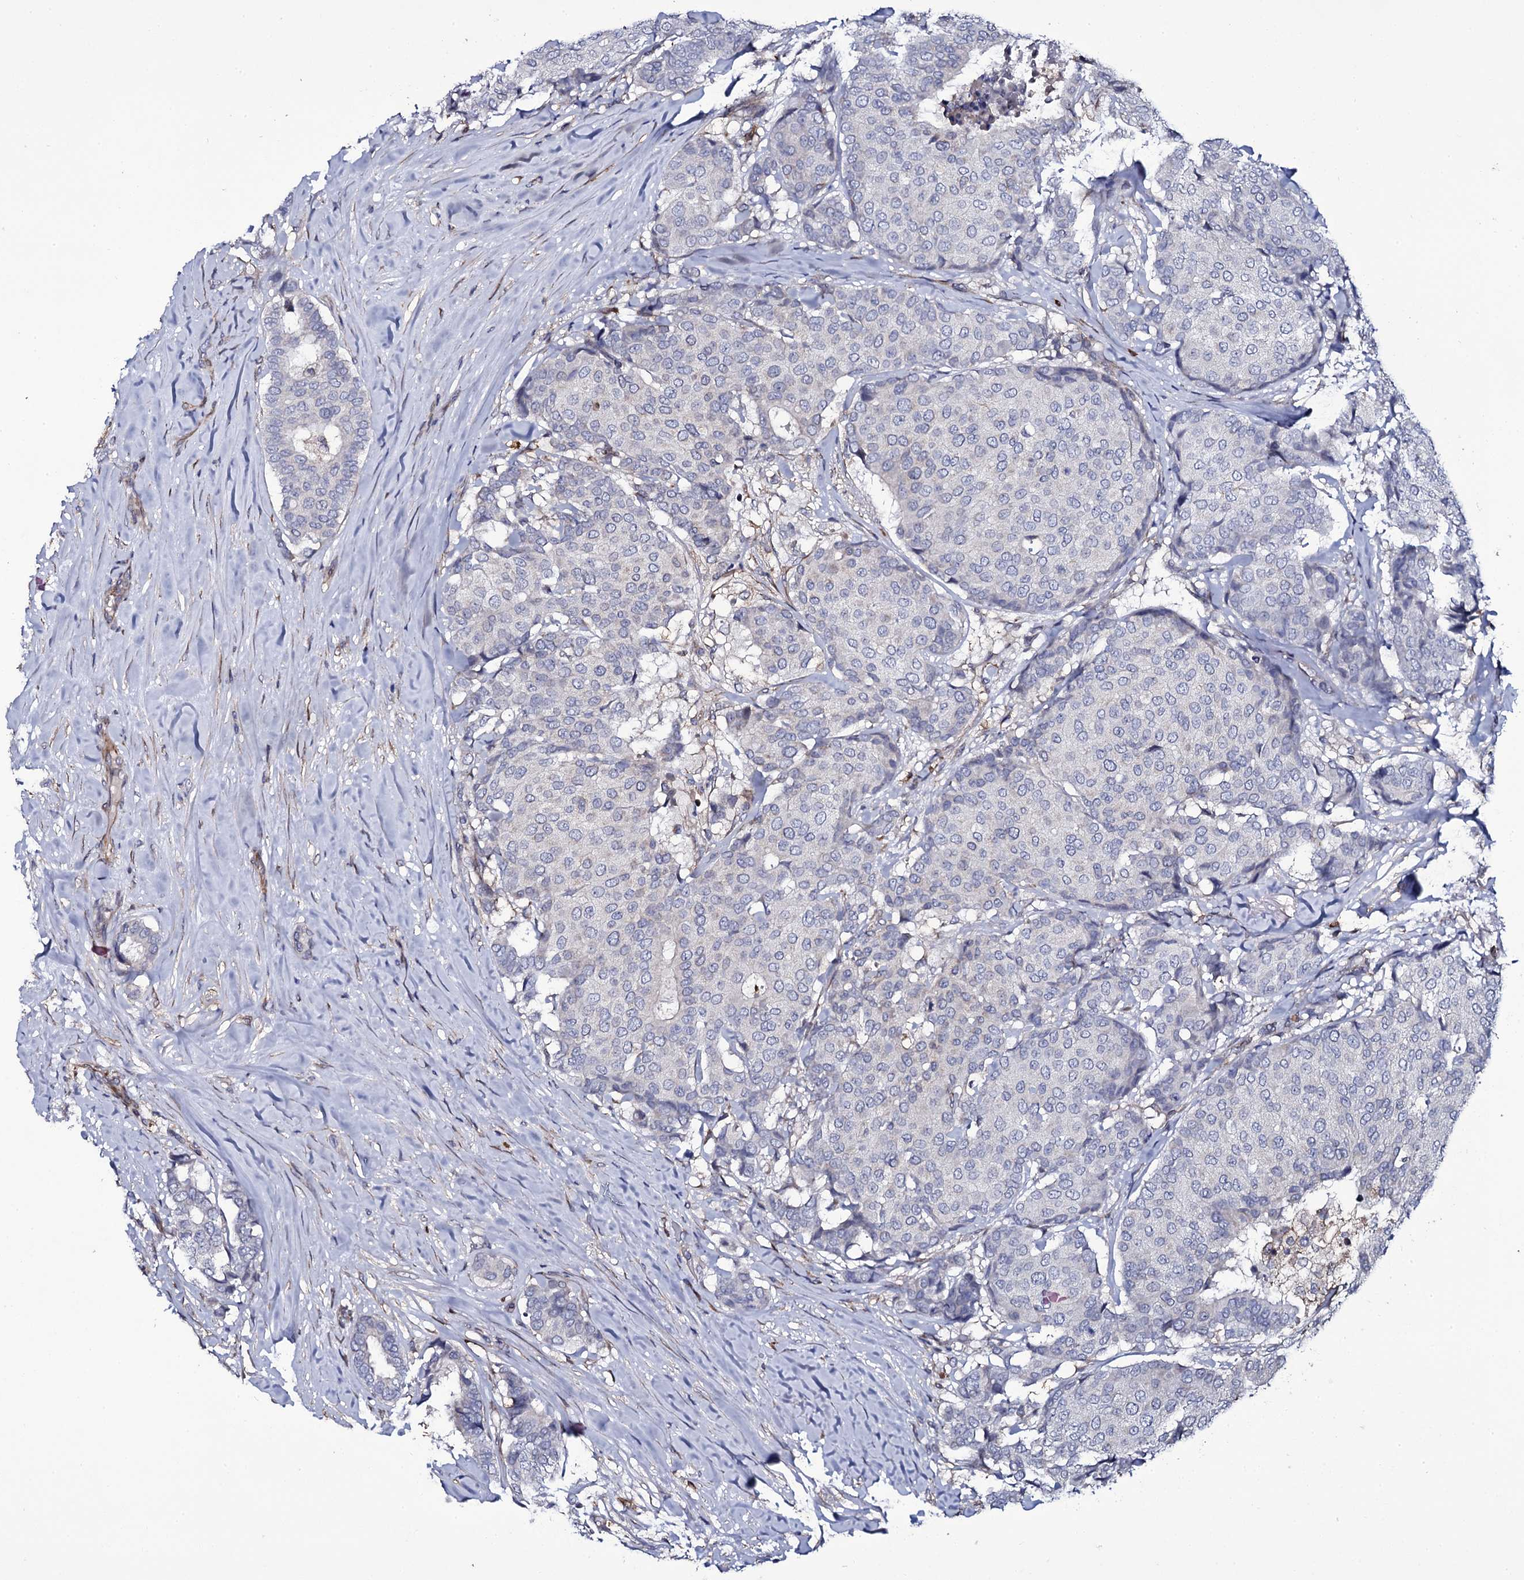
{"staining": {"intensity": "negative", "quantity": "none", "location": "none"}, "tissue": "breast cancer", "cell_type": "Tumor cells", "image_type": "cancer", "snomed": [{"axis": "morphology", "description": "Duct carcinoma"}, {"axis": "topography", "description": "Breast"}], "caption": "The image demonstrates no significant expression in tumor cells of breast cancer.", "gene": "TTC23", "patient": {"sex": "female", "age": 75}}